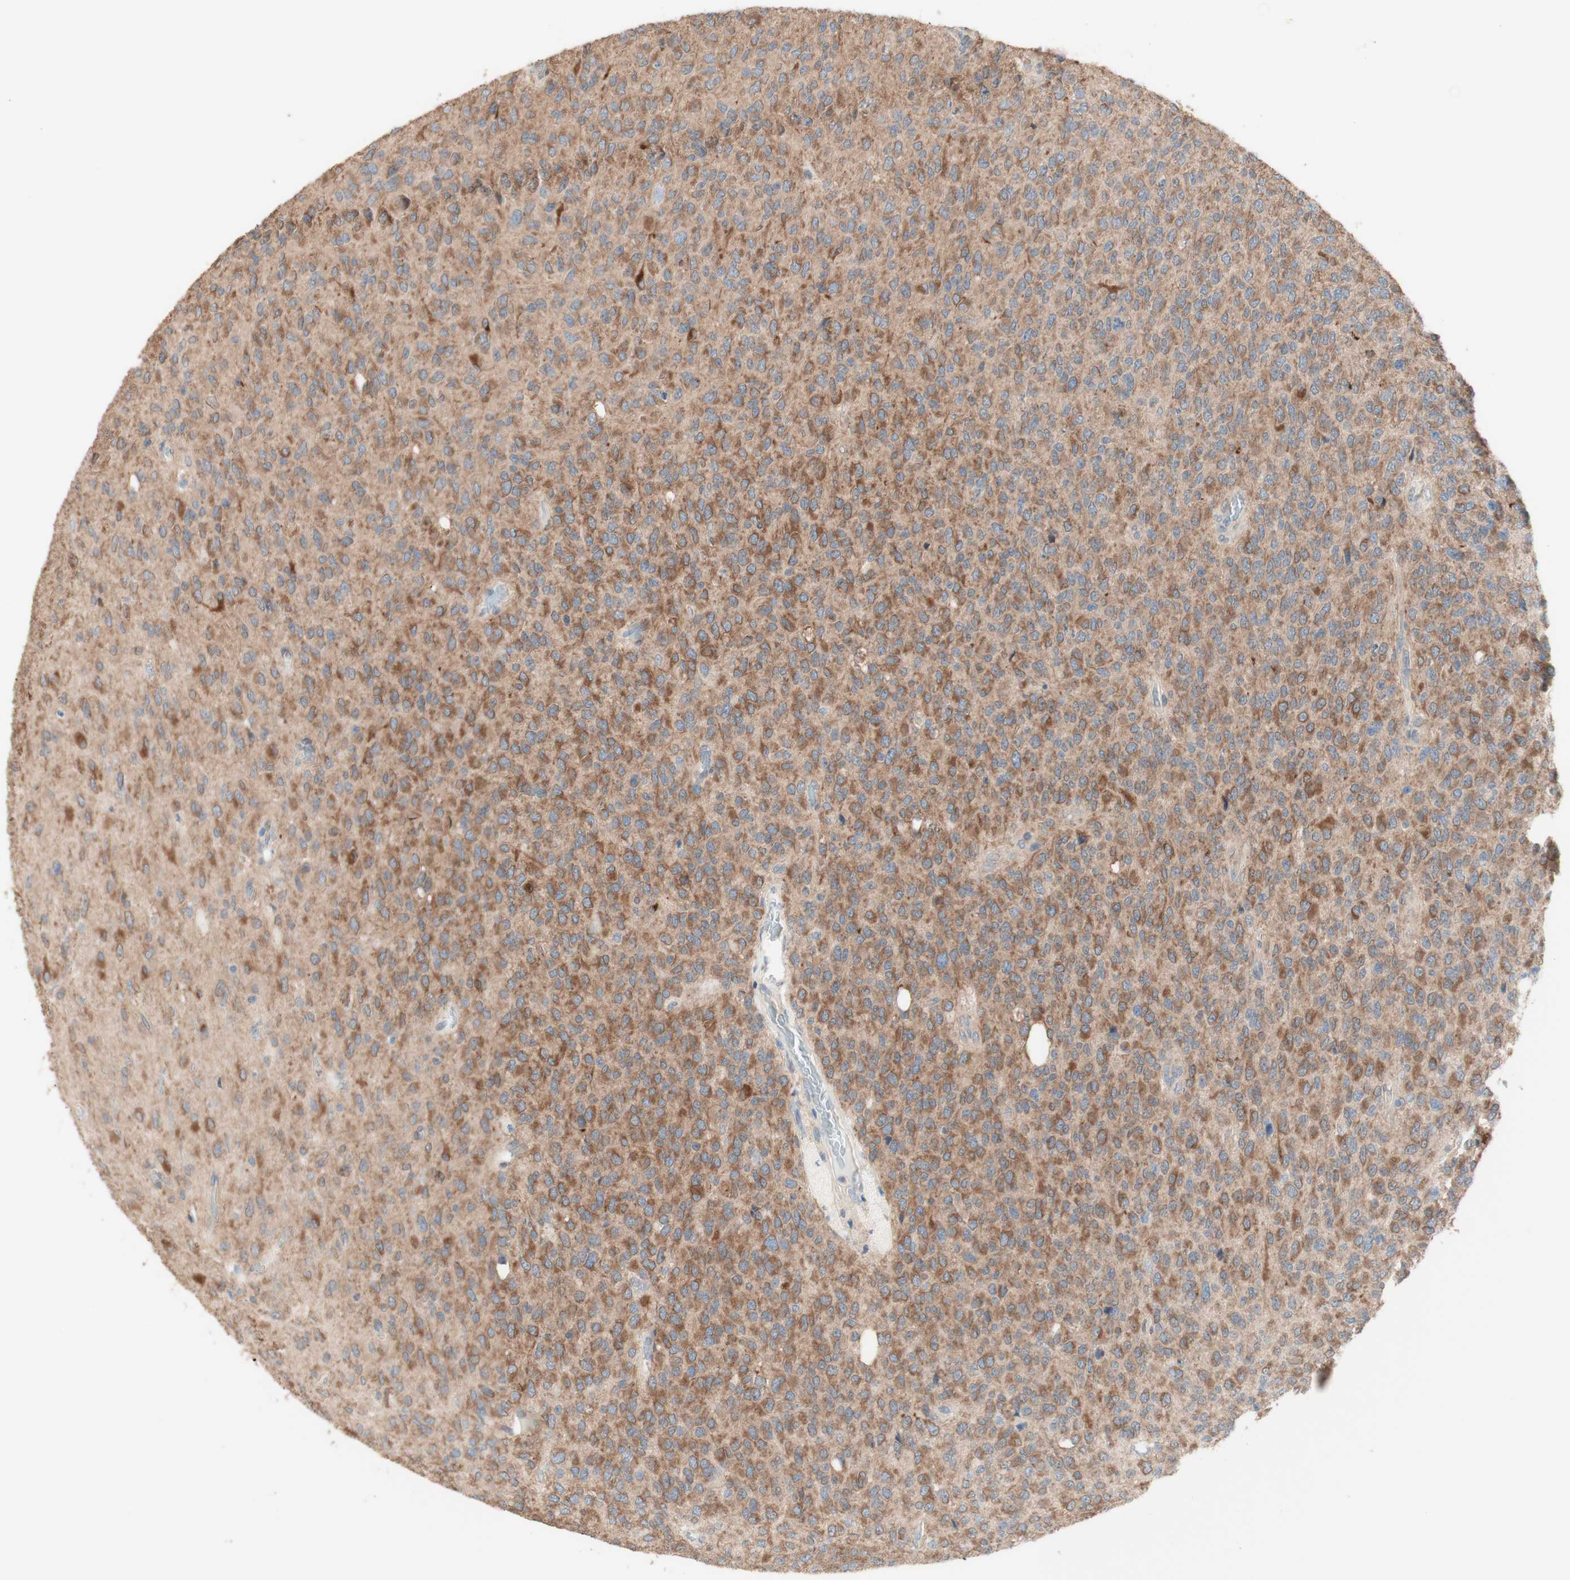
{"staining": {"intensity": "moderate", "quantity": "25%-75%", "location": "cytoplasmic/membranous"}, "tissue": "glioma", "cell_type": "Tumor cells", "image_type": "cancer", "snomed": [{"axis": "morphology", "description": "Glioma, malignant, High grade"}, {"axis": "topography", "description": "pancreas cauda"}], "caption": "Protein analysis of malignant high-grade glioma tissue demonstrates moderate cytoplasmic/membranous staining in approximately 25%-75% of tumor cells.", "gene": "COMT", "patient": {"sex": "male", "age": 60}}